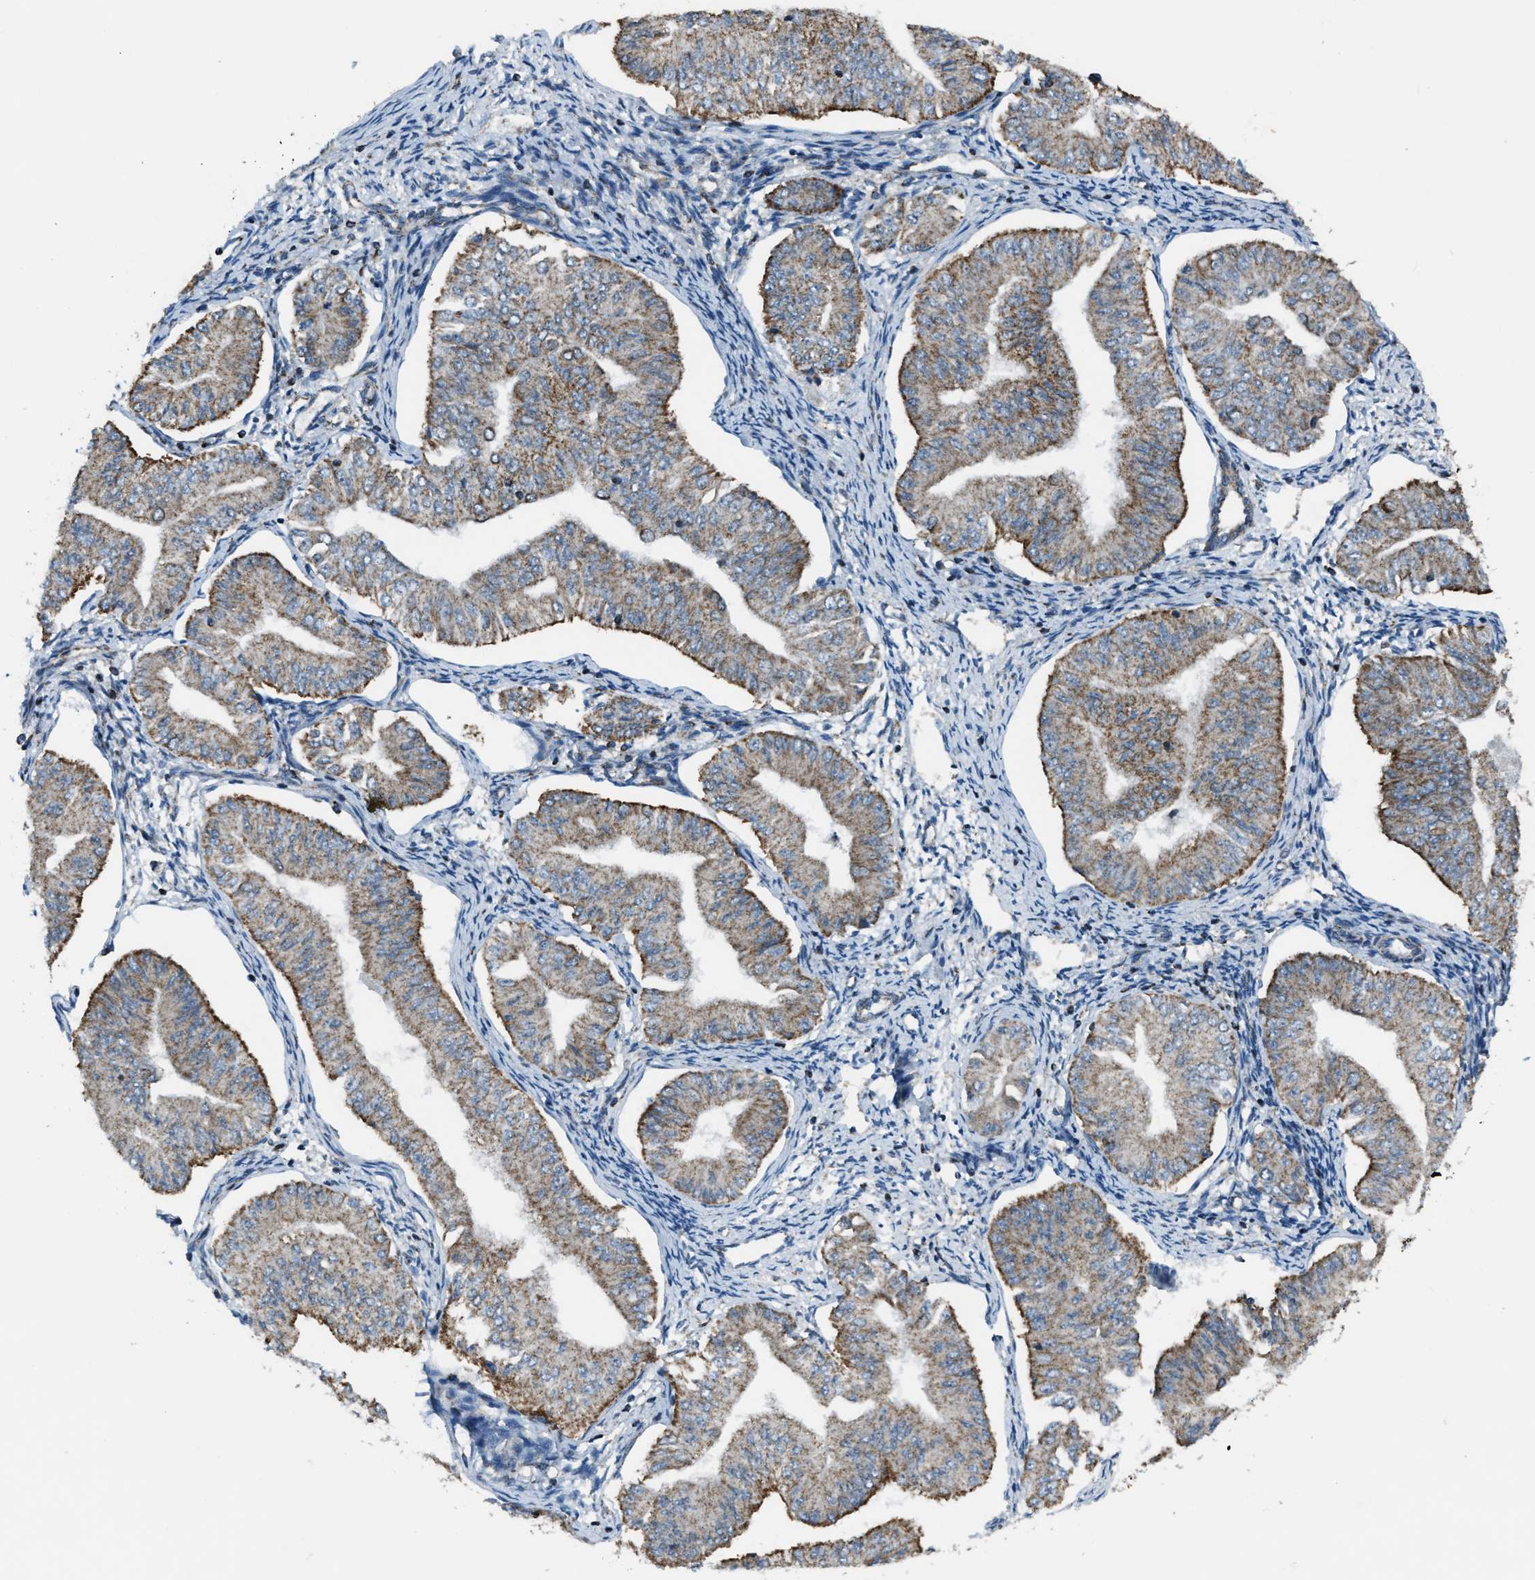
{"staining": {"intensity": "moderate", "quantity": ">75%", "location": "cytoplasmic/membranous"}, "tissue": "endometrial cancer", "cell_type": "Tumor cells", "image_type": "cancer", "snomed": [{"axis": "morphology", "description": "Normal tissue, NOS"}, {"axis": "morphology", "description": "Adenocarcinoma, NOS"}, {"axis": "topography", "description": "Endometrium"}], "caption": "This is a micrograph of immunohistochemistry staining of endometrial cancer, which shows moderate expression in the cytoplasmic/membranous of tumor cells.", "gene": "CHN2", "patient": {"sex": "female", "age": 53}}